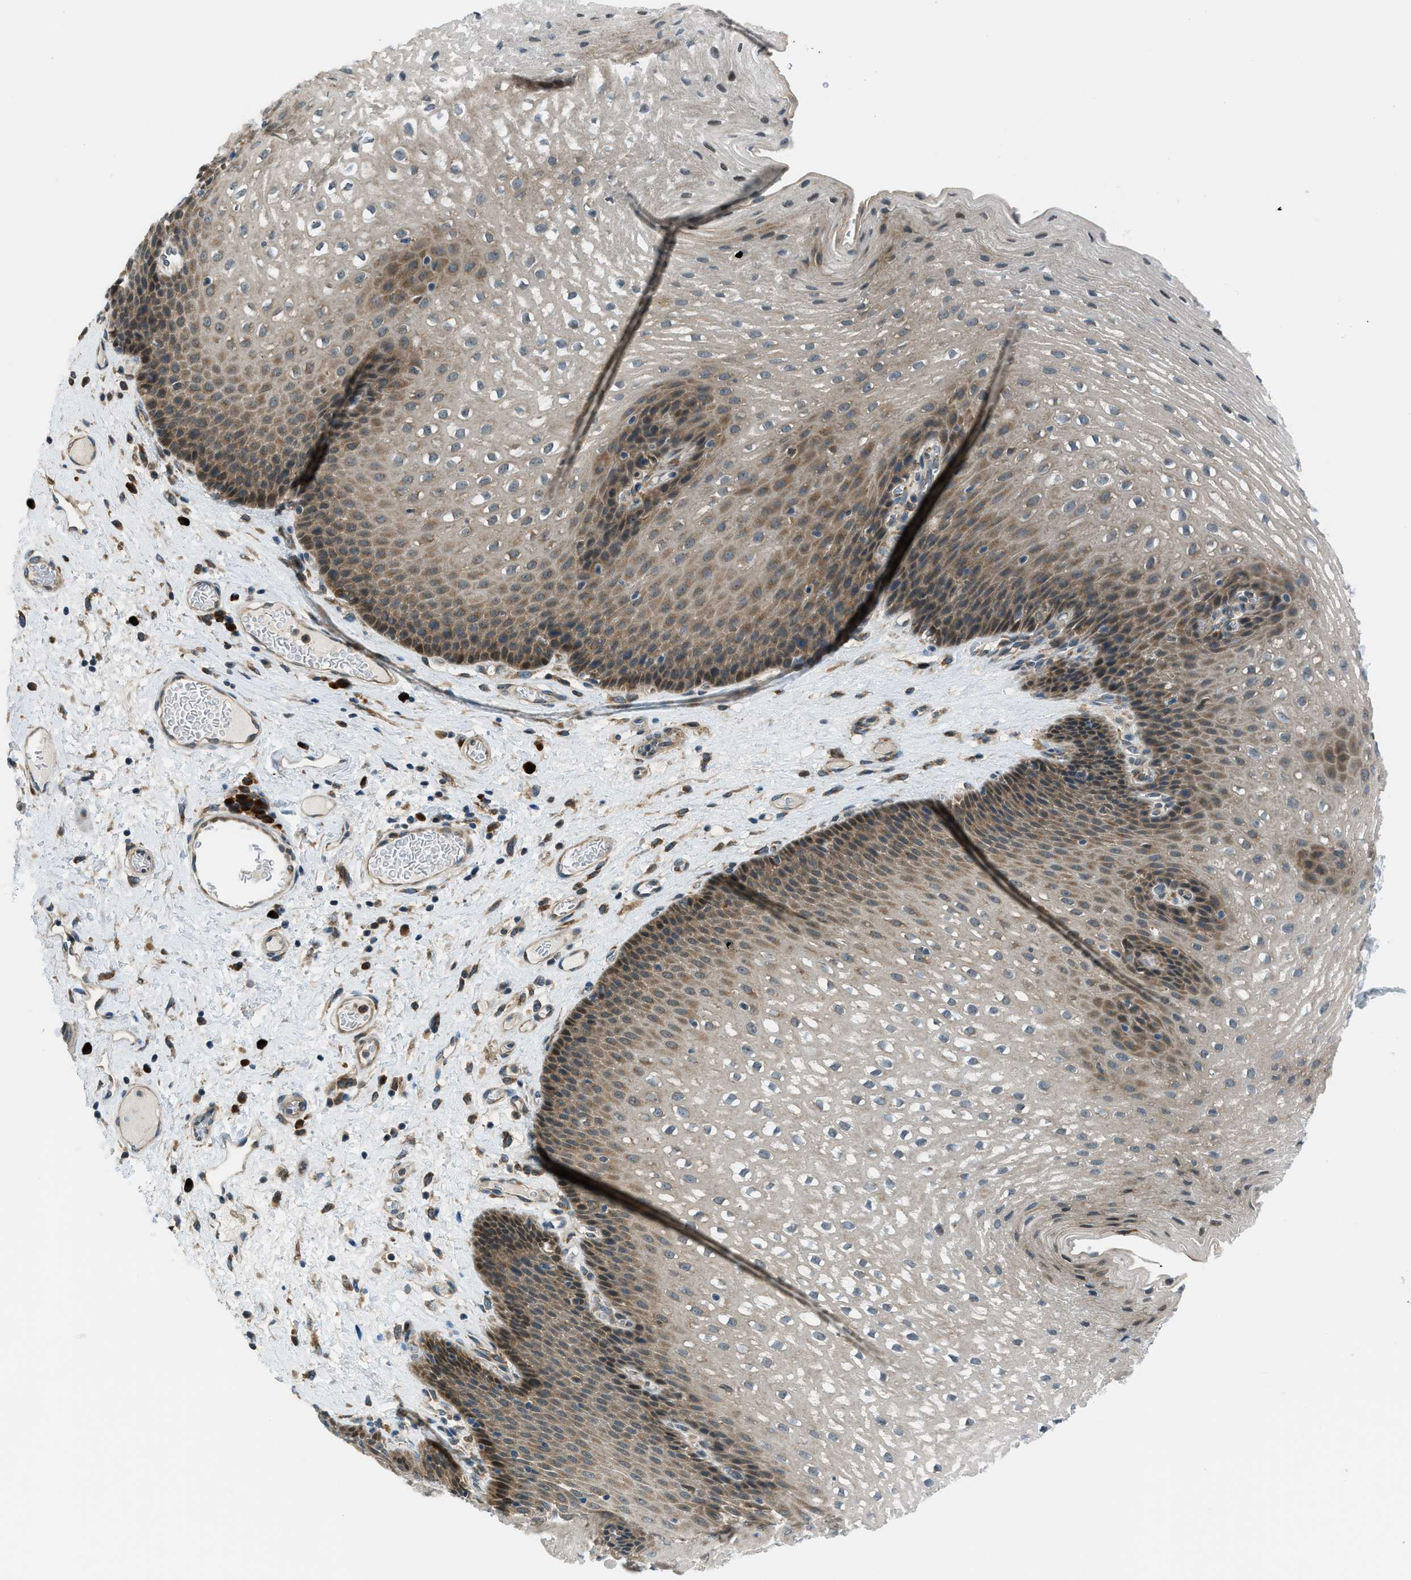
{"staining": {"intensity": "moderate", "quantity": "25%-75%", "location": "cytoplasmic/membranous,nuclear"}, "tissue": "esophagus", "cell_type": "Squamous epithelial cells", "image_type": "normal", "snomed": [{"axis": "morphology", "description": "Normal tissue, NOS"}, {"axis": "topography", "description": "Esophagus"}], "caption": "Protein expression analysis of benign human esophagus reveals moderate cytoplasmic/membranous,nuclear staining in about 25%-75% of squamous epithelial cells.", "gene": "EDARADD", "patient": {"sex": "male", "age": 48}}